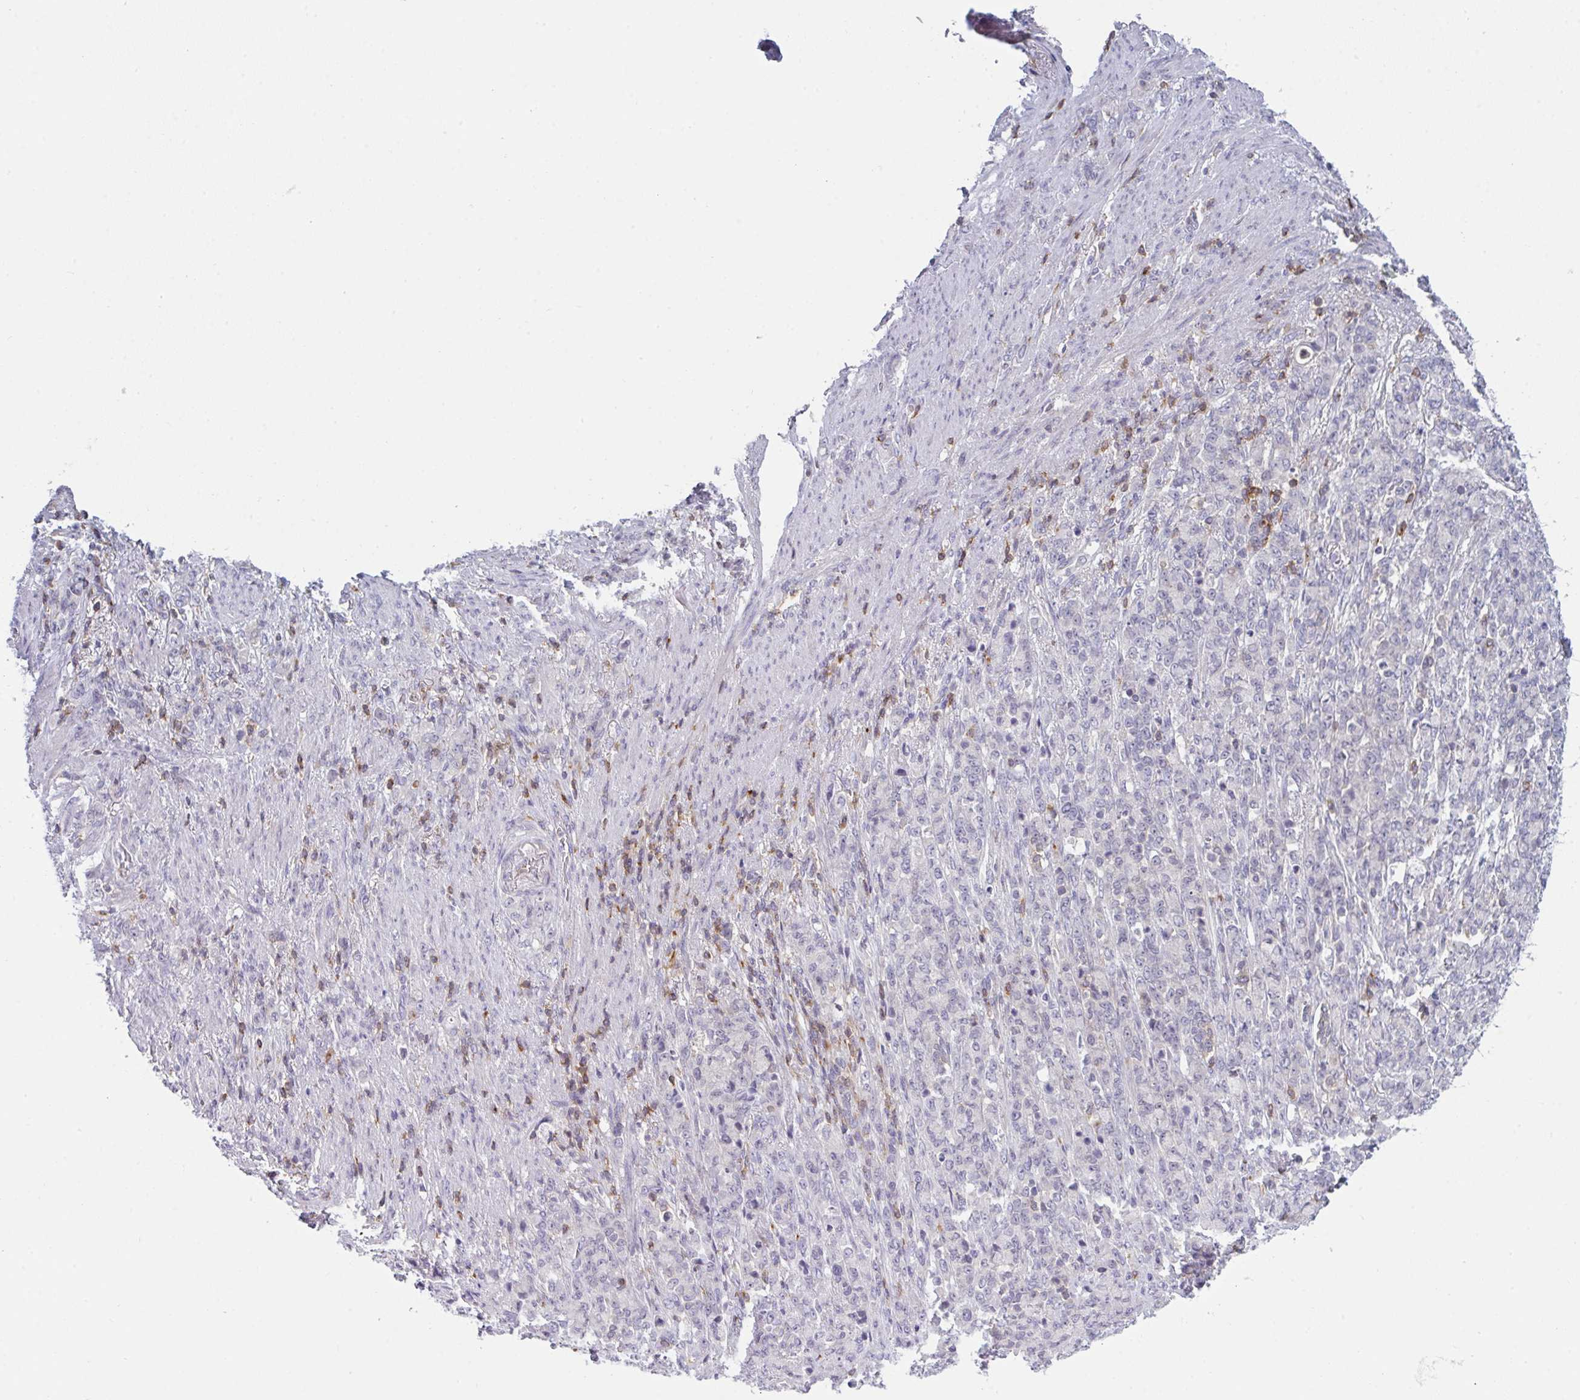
{"staining": {"intensity": "negative", "quantity": "none", "location": "none"}, "tissue": "stomach cancer", "cell_type": "Tumor cells", "image_type": "cancer", "snomed": [{"axis": "morphology", "description": "Adenocarcinoma, NOS"}, {"axis": "topography", "description": "Stomach"}], "caption": "There is no significant expression in tumor cells of stomach adenocarcinoma. (Brightfield microscopy of DAB immunohistochemistry at high magnification).", "gene": "CD80", "patient": {"sex": "female", "age": 79}}